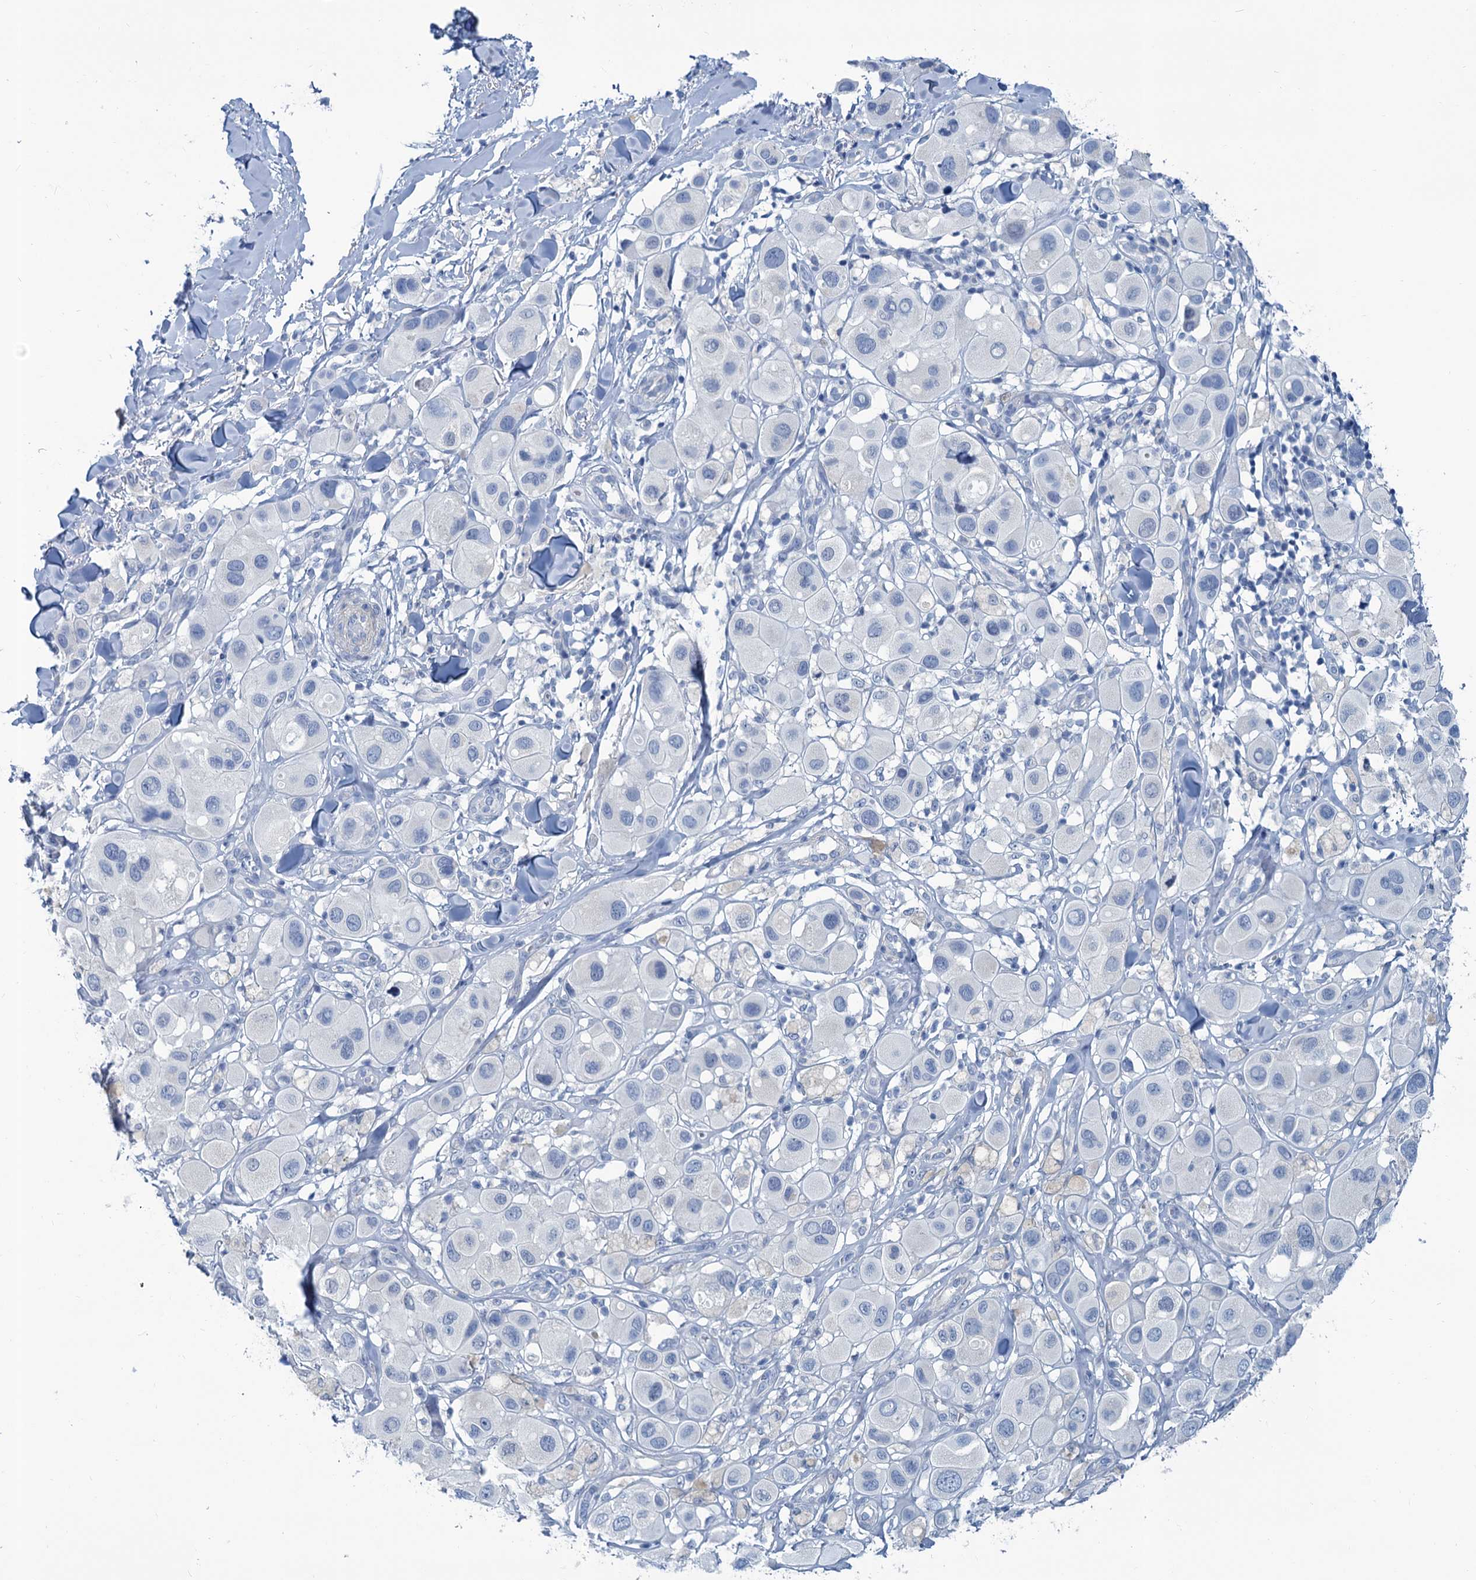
{"staining": {"intensity": "negative", "quantity": "none", "location": "none"}, "tissue": "melanoma", "cell_type": "Tumor cells", "image_type": "cancer", "snomed": [{"axis": "morphology", "description": "Malignant melanoma, Metastatic site"}, {"axis": "topography", "description": "Skin"}], "caption": "Histopathology image shows no significant protein staining in tumor cells of melanoma.", "gene": "SLC1A3", "patient": {"sex": "male", "age": 41}}